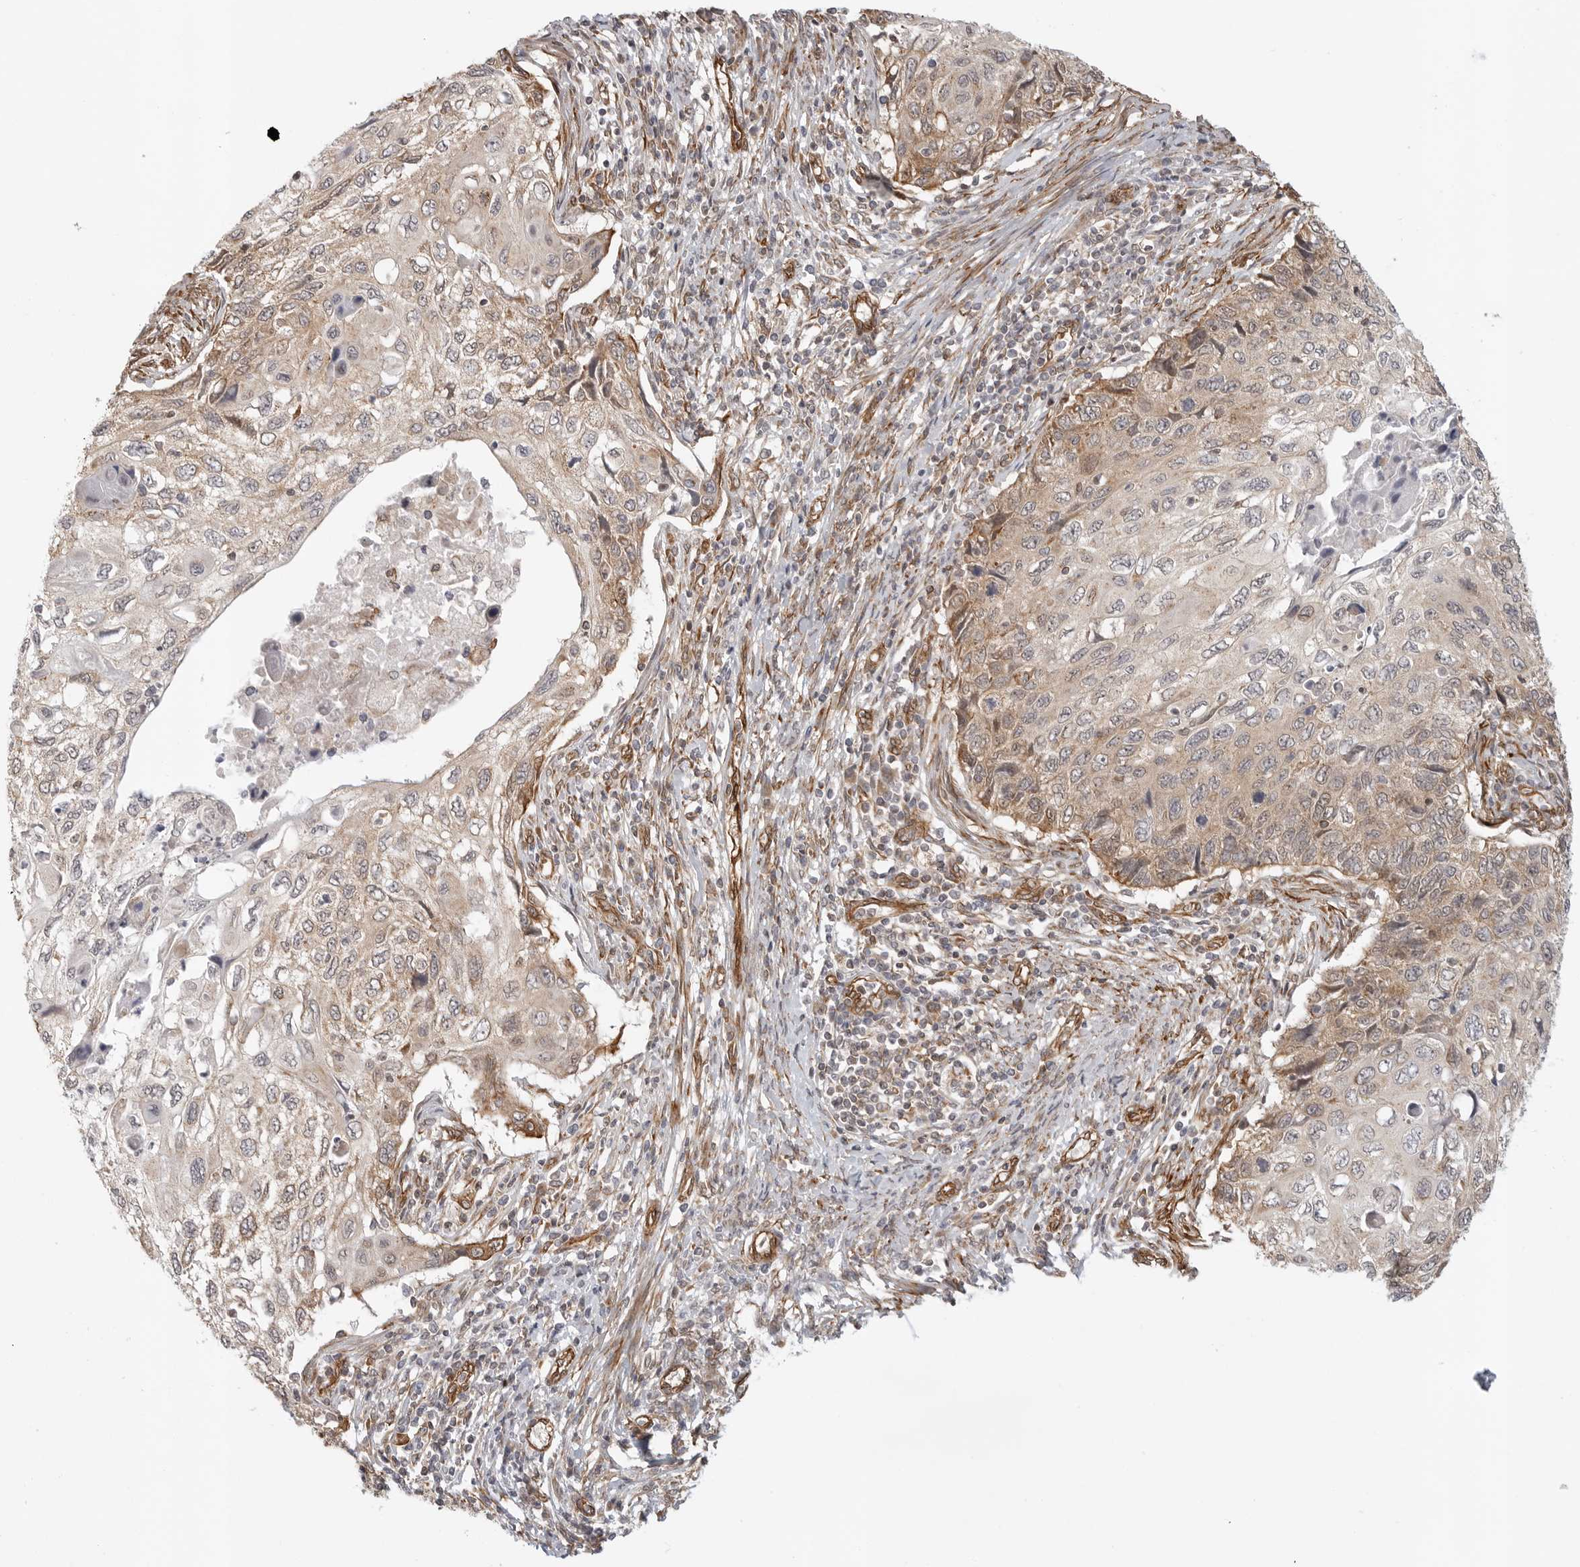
{"staining": {"intensity": "weak", "quantity": "<25%", "location": "cytoplasmic/membranous"}, "tissue": "cervical cancer", "cell_type": "Tumor cells", "image_type": "cancer", "snomed": [{"axis": "morphology", "description": "Squamous cell carcinoma, NOS"}, {"axis": "topography", "description": "Cervix"}], "caption": "Immunohistochemistry of human cervical squamous cell carcinoma shows no positivity in tumor cells. The staining is performed using DAB (3,3'-diaminobenzidine) brown chromogen with nuclei counter-stained in using hematoxylin.", "gene": "ATOH7", "patient": {"sex": "female", "age": 70}}